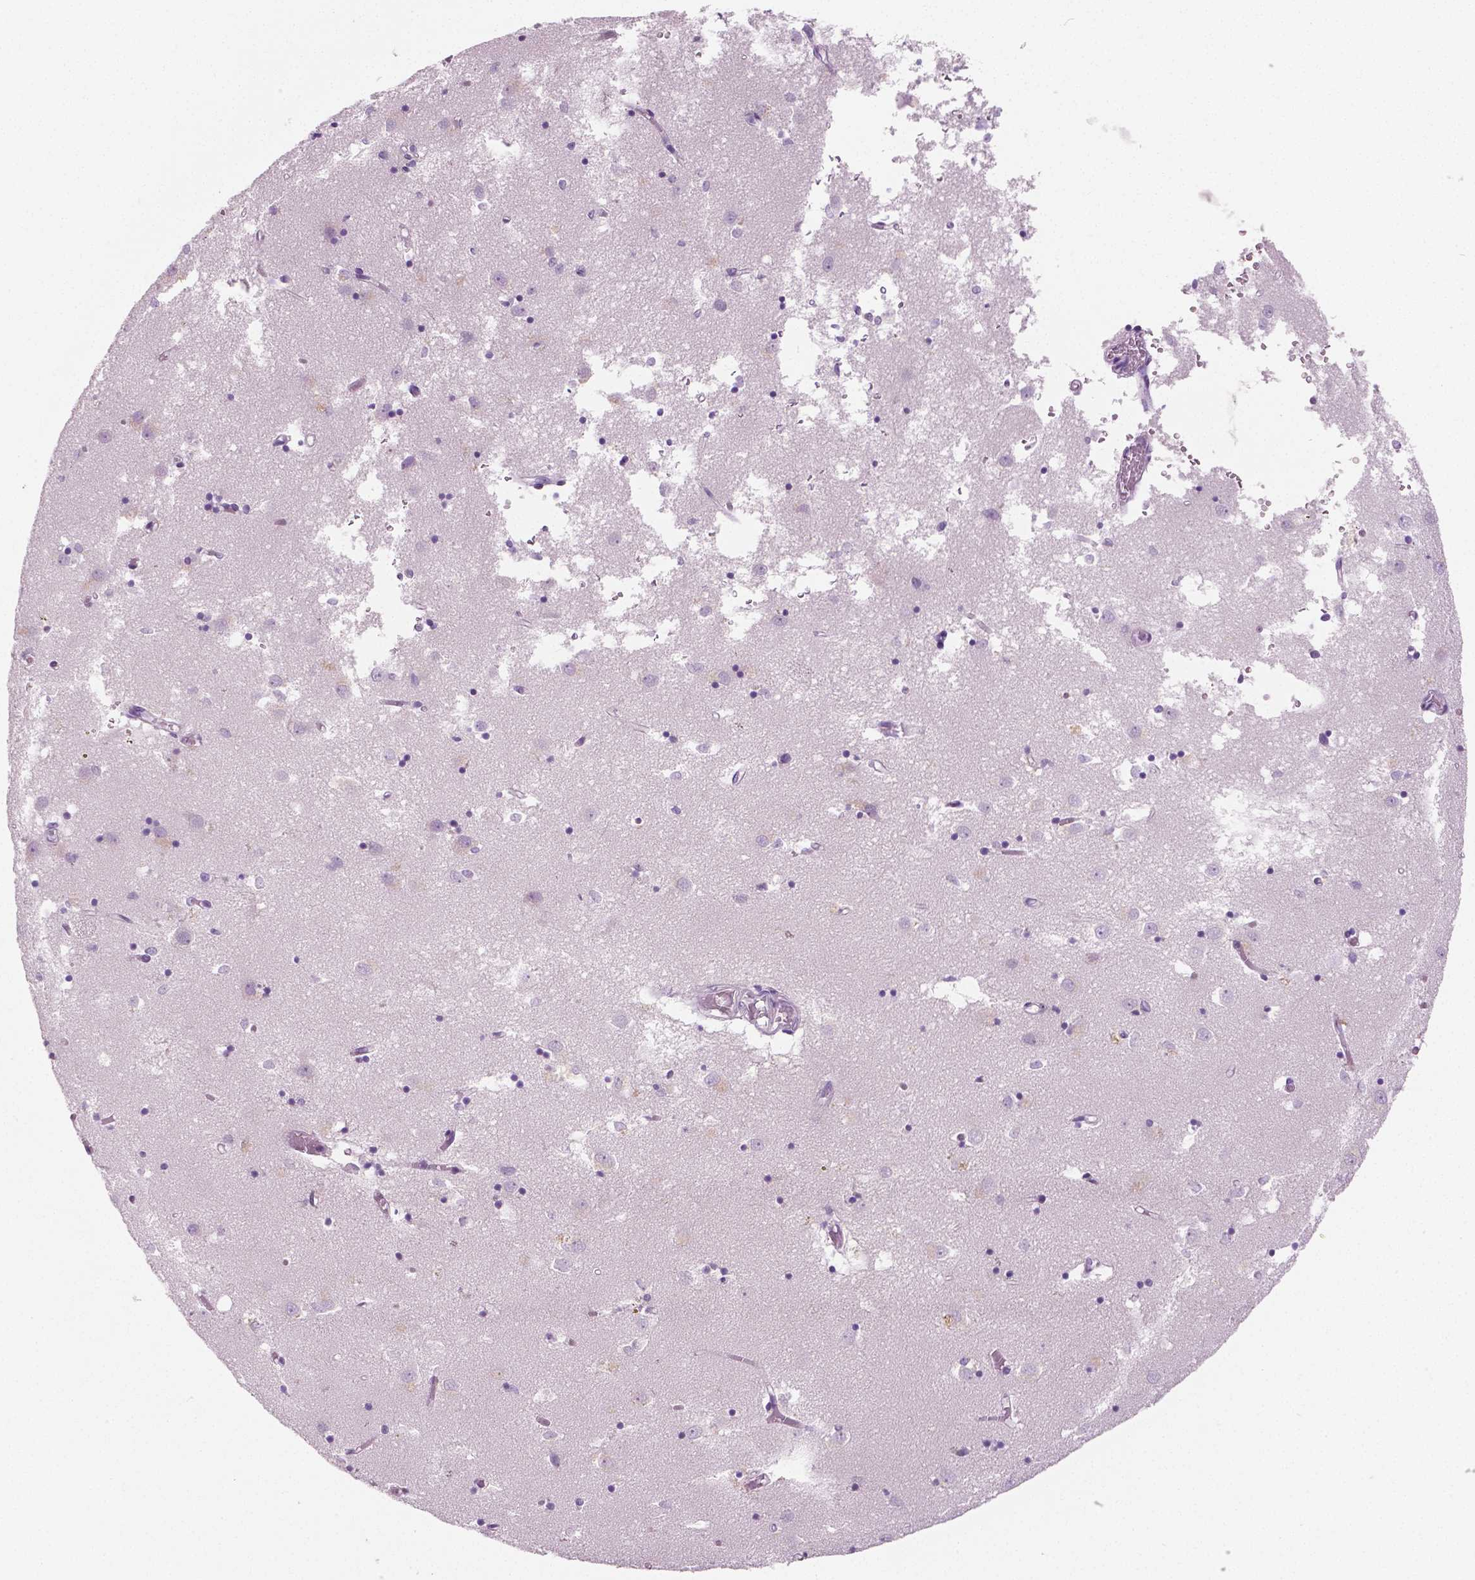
{"staining": {"intensity": "weak", "quantity": "<25%", "location": "cytoplasmic/membranous"}, "tissue": "caudate", "cell_type": "Glial cells", "image_type": "normal", "snomed": [{"axis": "morphology", "description": "Normal tissue, NOS"}, {"axis": "topography", "description": "Lateral ventricle wall"}], "caption": "Protein analysis of unremarkable caudate reveals no significant expression in glial cells.", "gene": "GALM", "patient": {"sex": "male", "age": 70}}